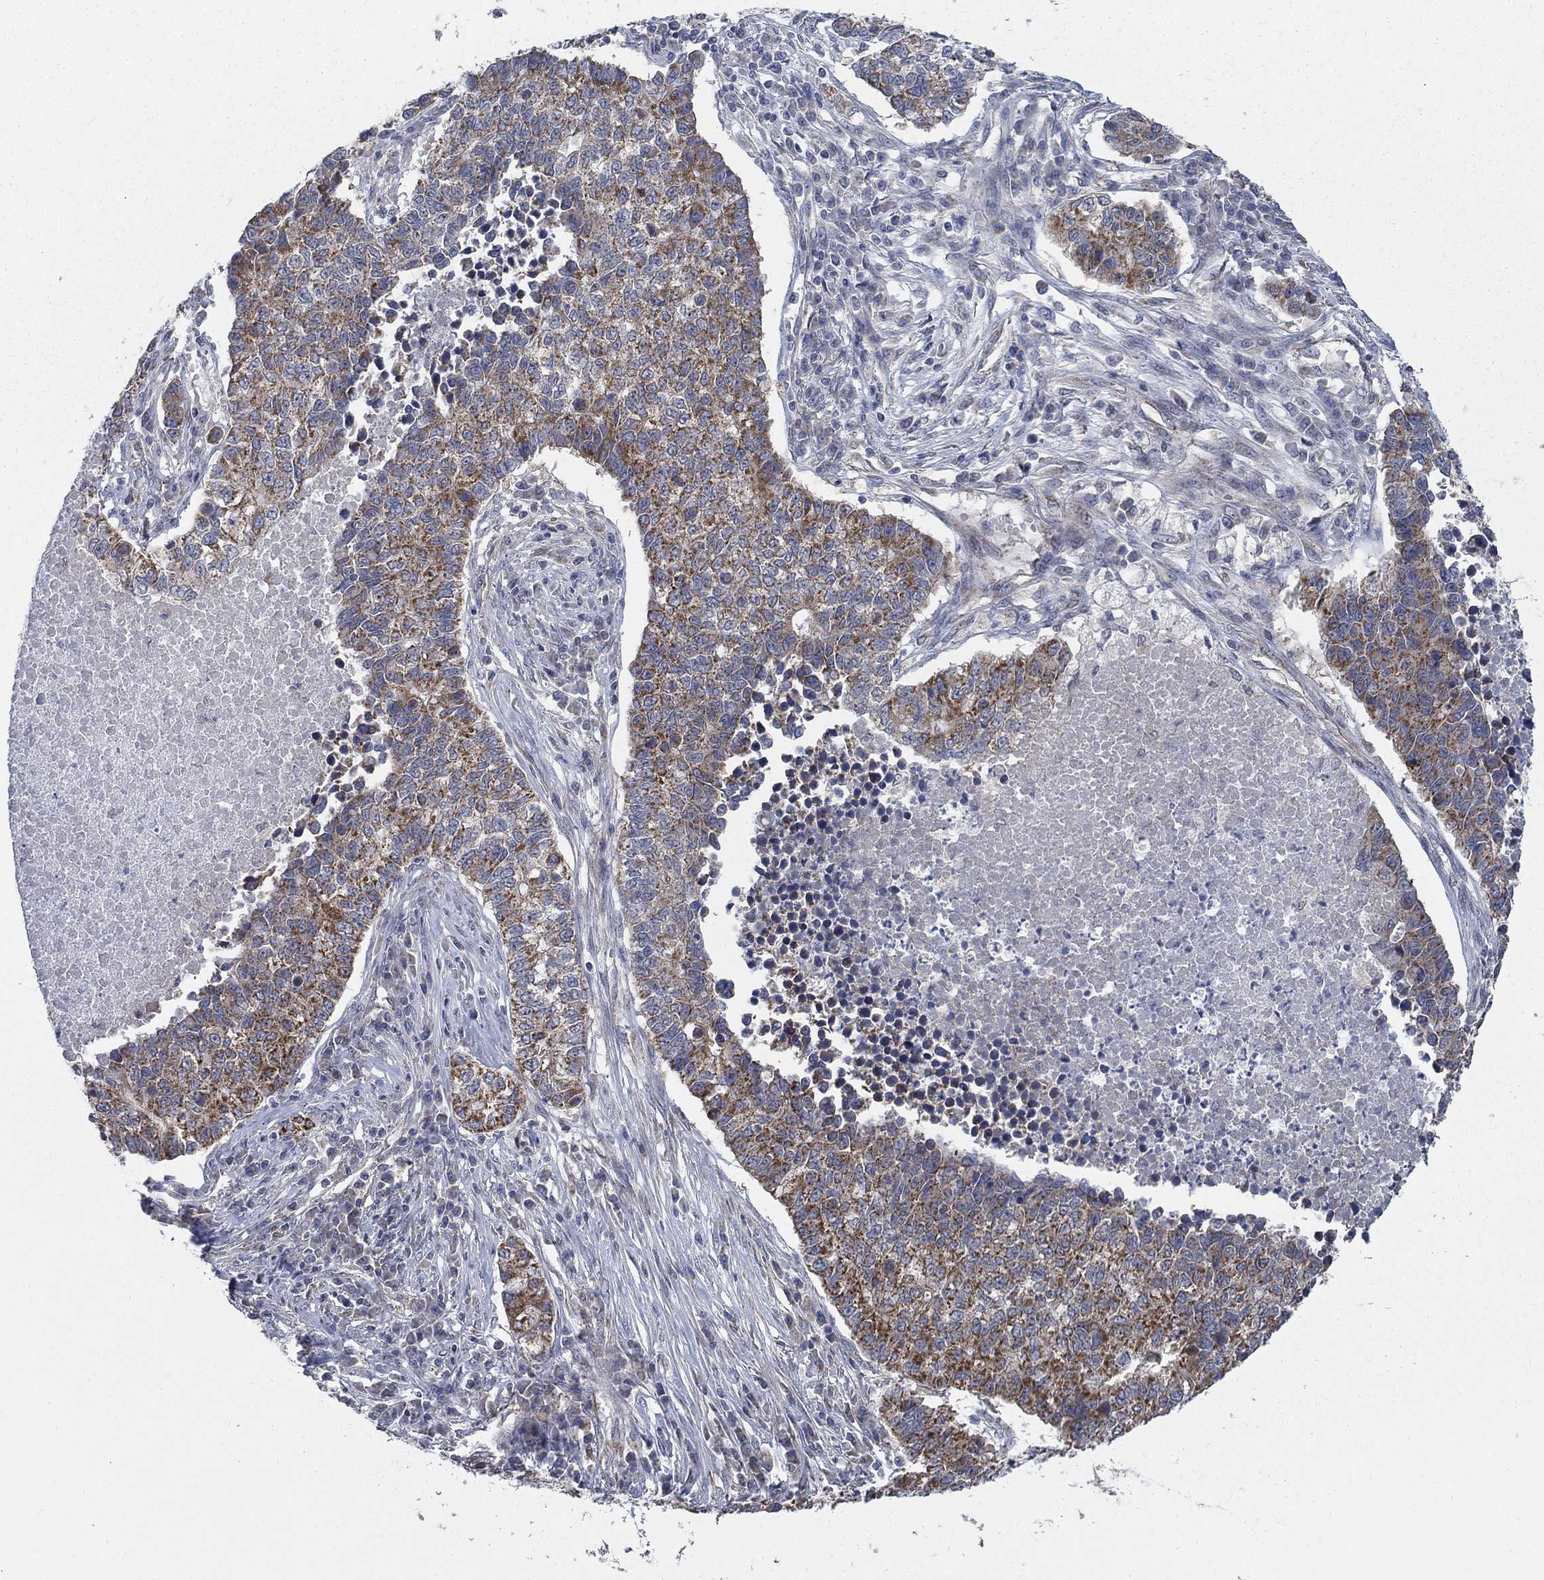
{"staining": {"intensity": "moderate", "quantity": "25%-75%", "location": "cytoplasmic/membranous"}, "tissue": "lung cancer", "cell_type": "Tumor cells", "image_type": "cancer", "snomed": [{"axis": "morphology", "description": "Adenocarcinoma, NOS"}, {"axis": "topography", "description": "Lung"}], "caption": "DAB immunohistochemical staining of human adenocarcinoma (lung) demonstrates moderate cytoplasmic/membranous protein positivity in about 25%-75% of tumor cells.", "gene": "NME7", "patient": {"sex": "male", "age": 57}}